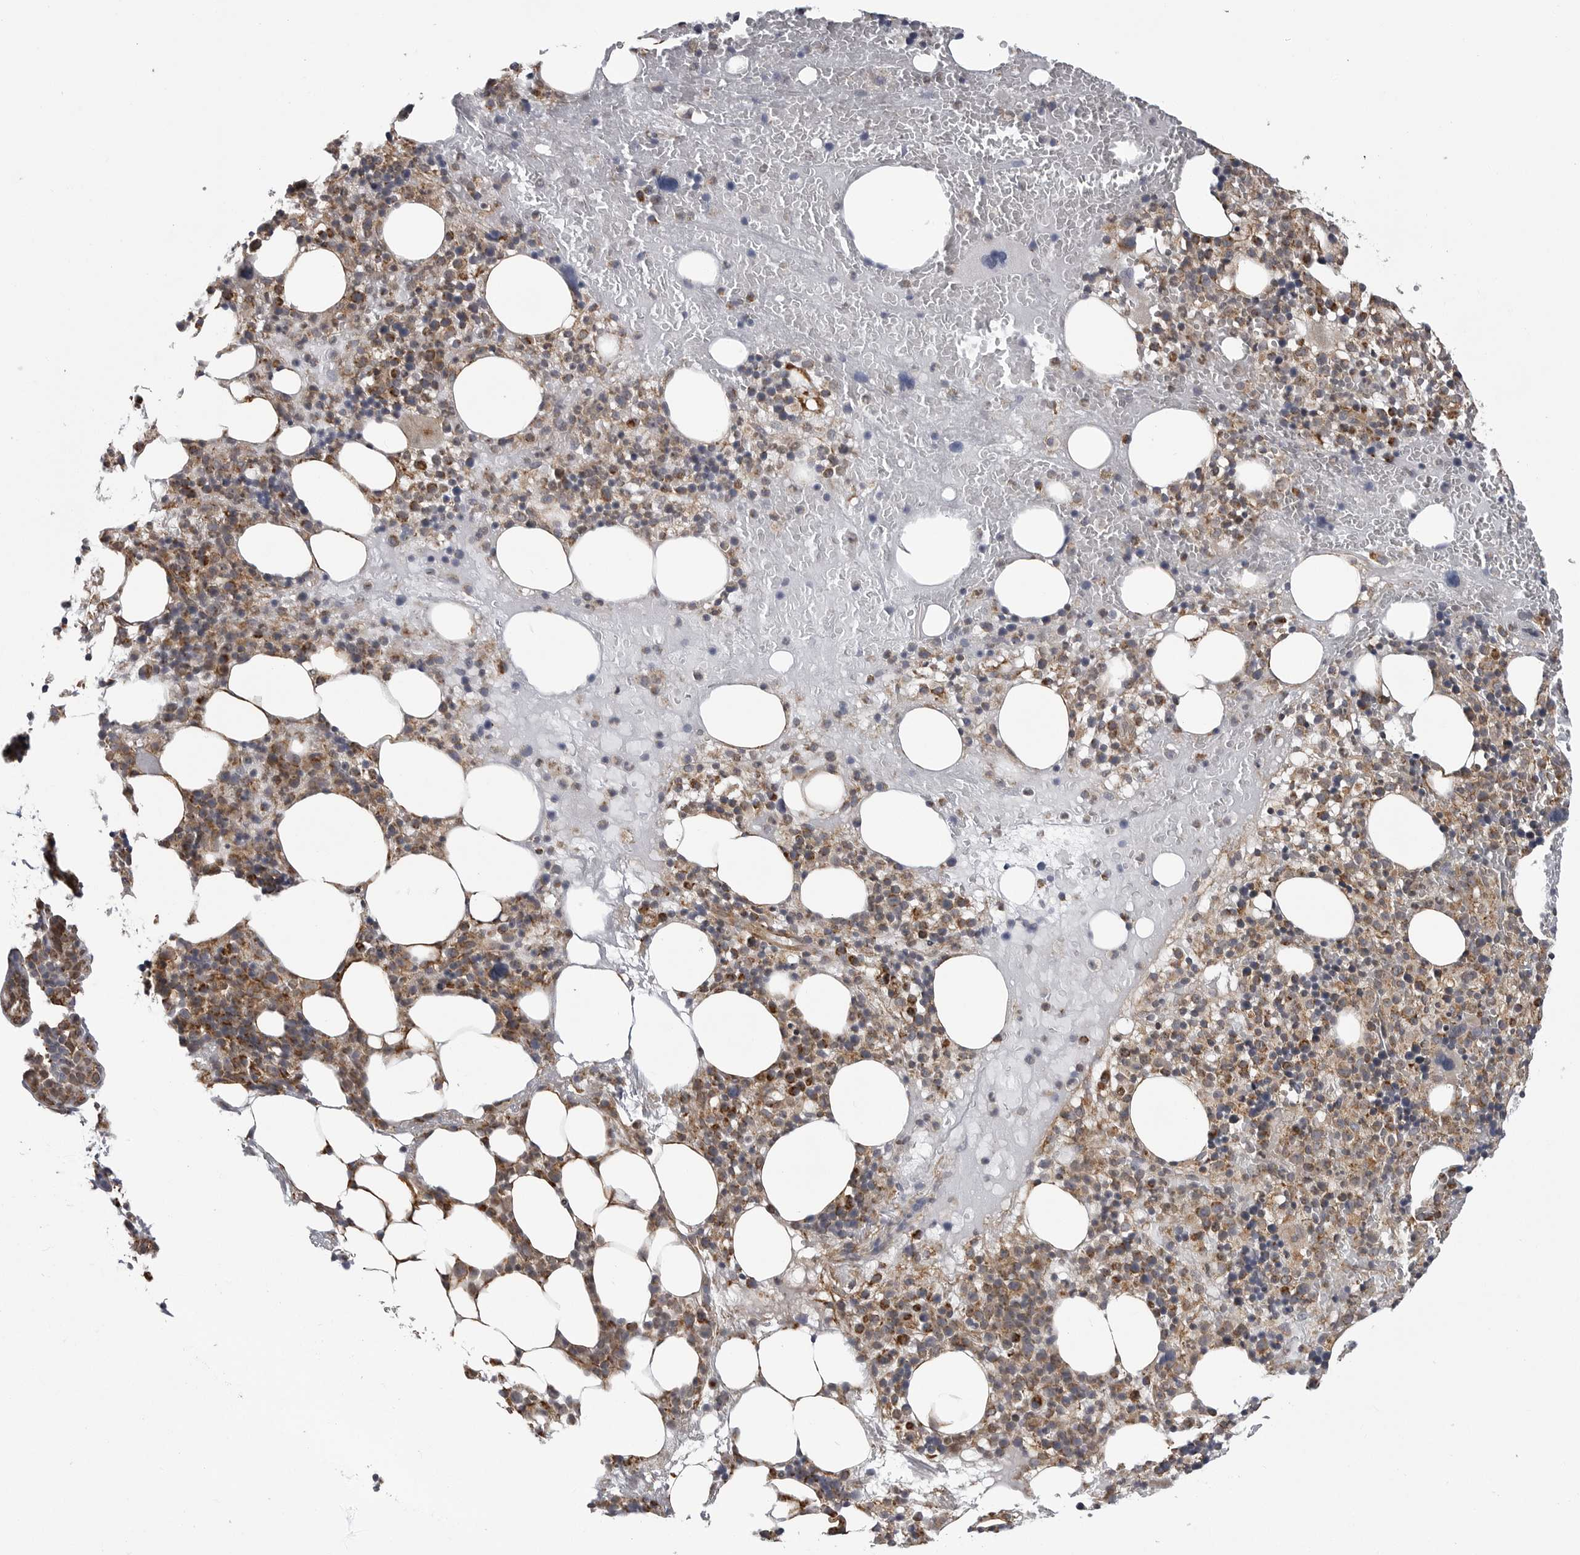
{"staining": {"intensity": "moderate", "quantity": "25%-75%", "location": "cytoplasmic/membranous"}, "tissue": "bone marrow", "cell_type": "Hematopoietic cells", "image_type": "normal", "snomed": [{"axis": "morphology", "description": "Normal tissue, NOS"}, {"axis": "morphology", "description": "Inflammation, NOS"}, {"axis": "topography", "description": "Bone marrow"}], "caption": "Hematopoietic cells show moderate cytoplasmic/membranous expression in about 25%-75% of cells in normal bone marrow. The protein of interest is shown in brown color, while the nuclei are stained blue.", "gene": "FH", "patient": {"sex": "female", "age": 77}}